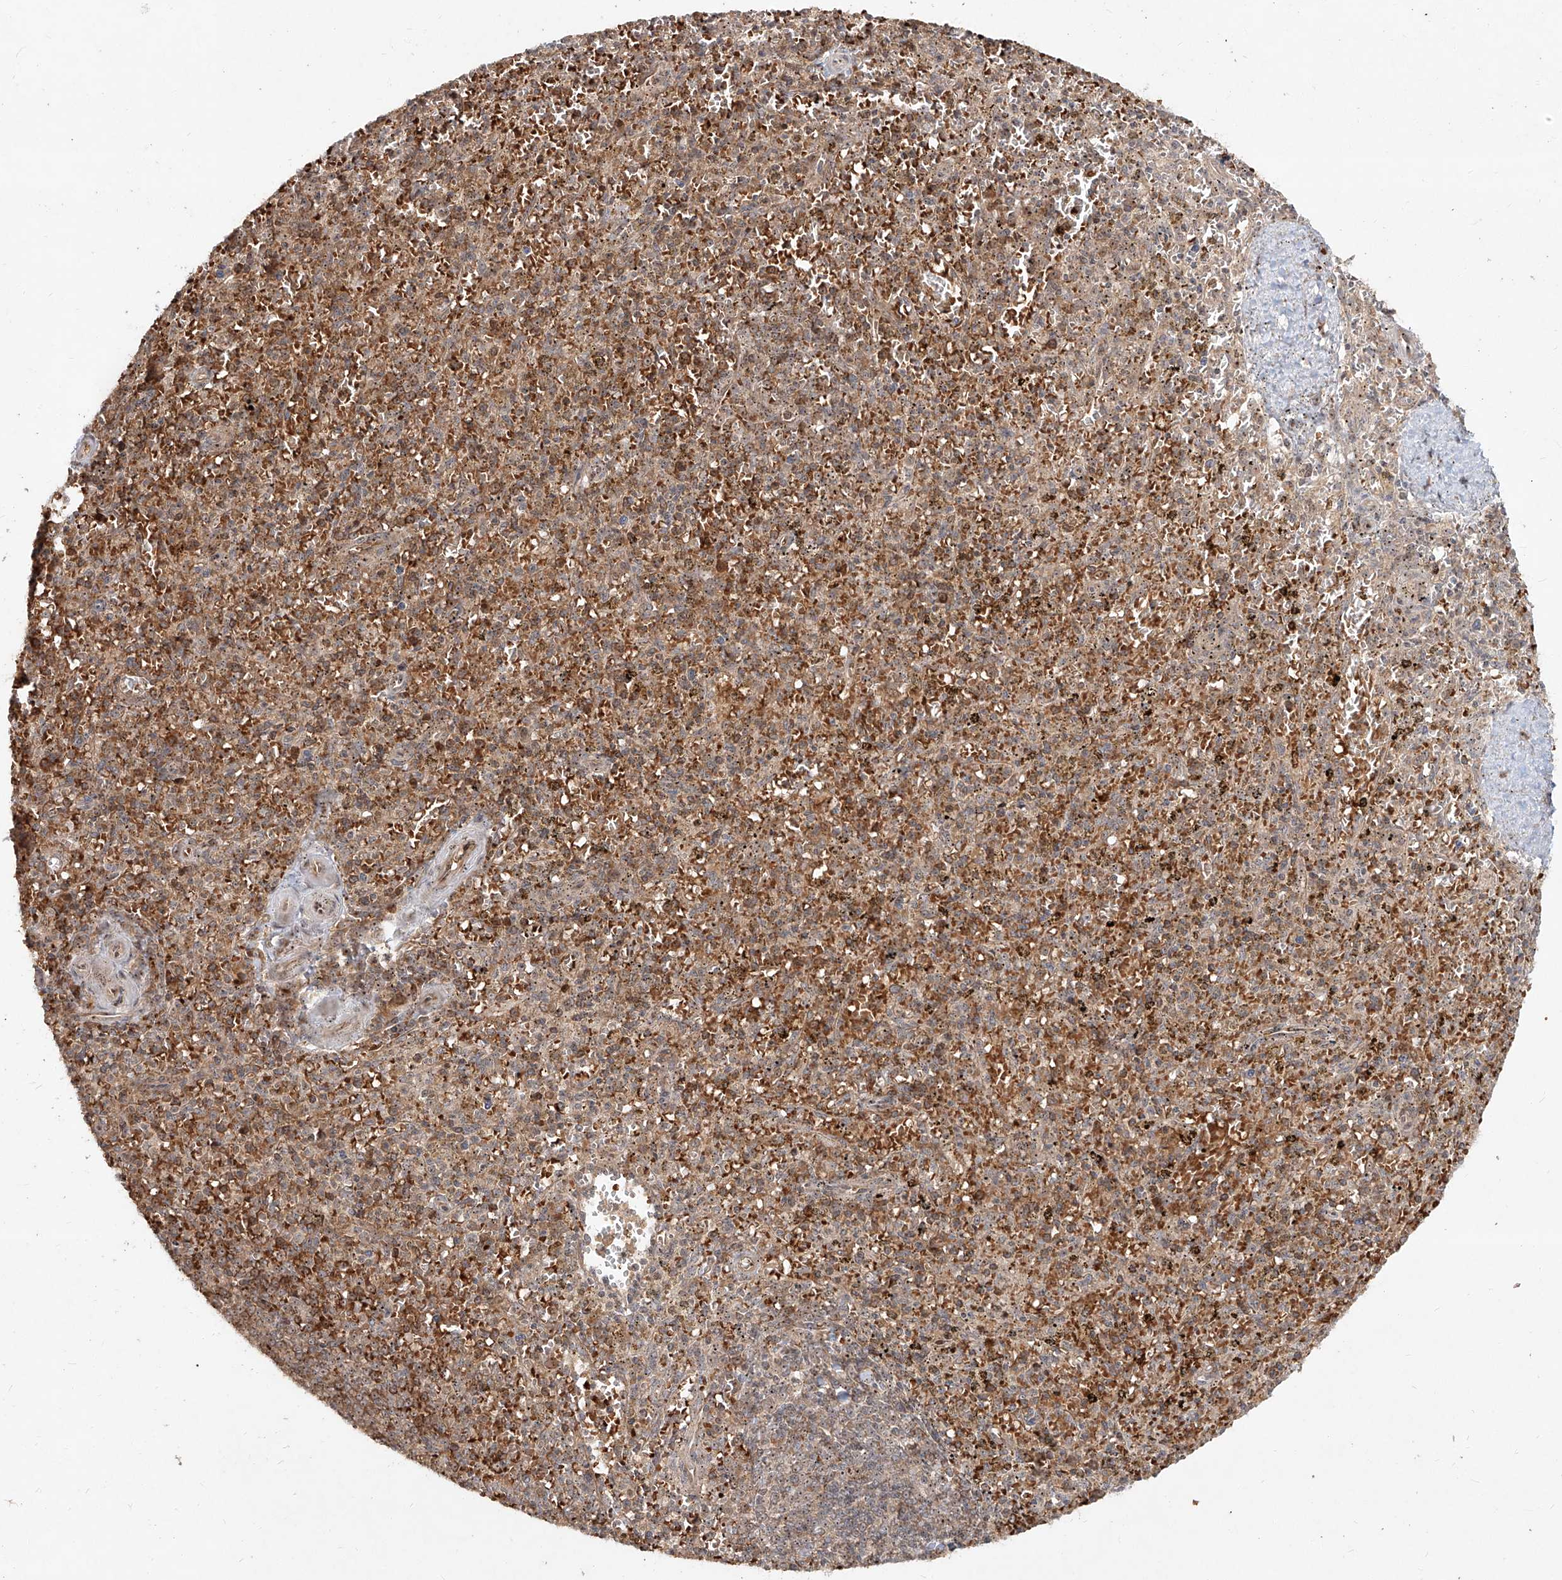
{"staining": {"intensity": "moderate", "quantity": "25%-75%", "location": "cytoplasmic/membranous"}, "tissue": "spleen", "cell_type": "Cells in red pulp", "image_type": "normal", "snomed": [{"axis": "morphology", "description": "Normal tissue, NOS"}, {"axis": "topography", "description": "Spleen"}], "caption": "Normal spleen displays moderate cytoplasmic/membranous expression in approximately 25%-75% of cells in red pulp, visualized by immunohistochemistry. The staining was performed using DAB, with brown indicating positive protein expression. Nuclei are stained blue with hematoxylin.", "gene": "BYSL", "patient": {"sex": "male", "age": 72}}